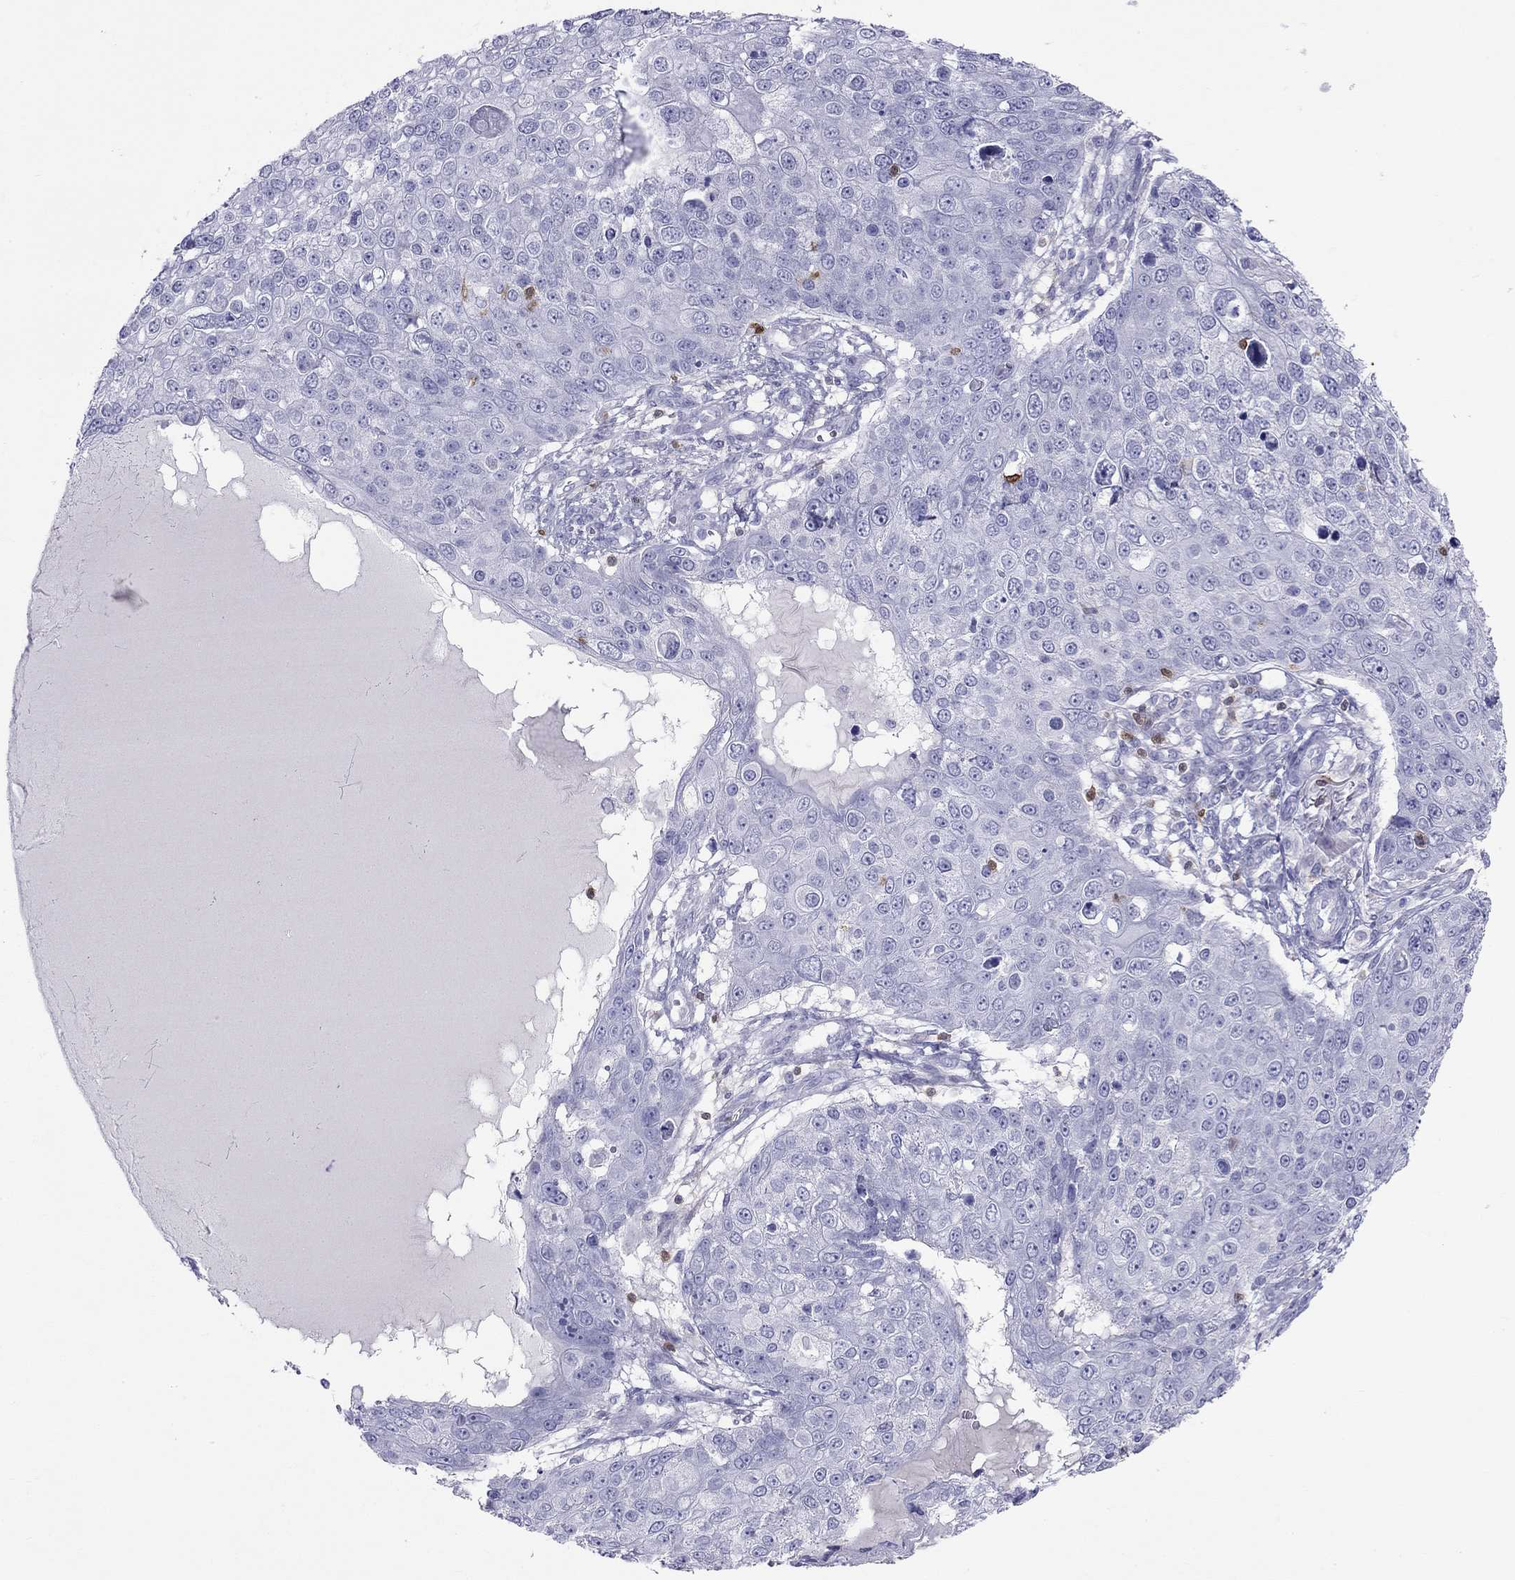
{"staining": {"intensity": "negative", "quantity": "none", "location": "none"}, "tissue": "skin cancer", "cell_type": "Tumor cells", "image_type": "cancer", "snomed": [{"axis": "morphology", "description": "Squamous cell carcinoma, NOS"}, {"axis": "topography", "description": "Skin"}], "caption": "A micrograph of squamous cell carcinoma (skin) stained for a protein displays no brown staining in tumor cells. (DAB (3,3'-diaminobenzidine) IHC, high magnification).", "gene": "SH2D2A", "patient": {"sex": "male", "age": 71}}